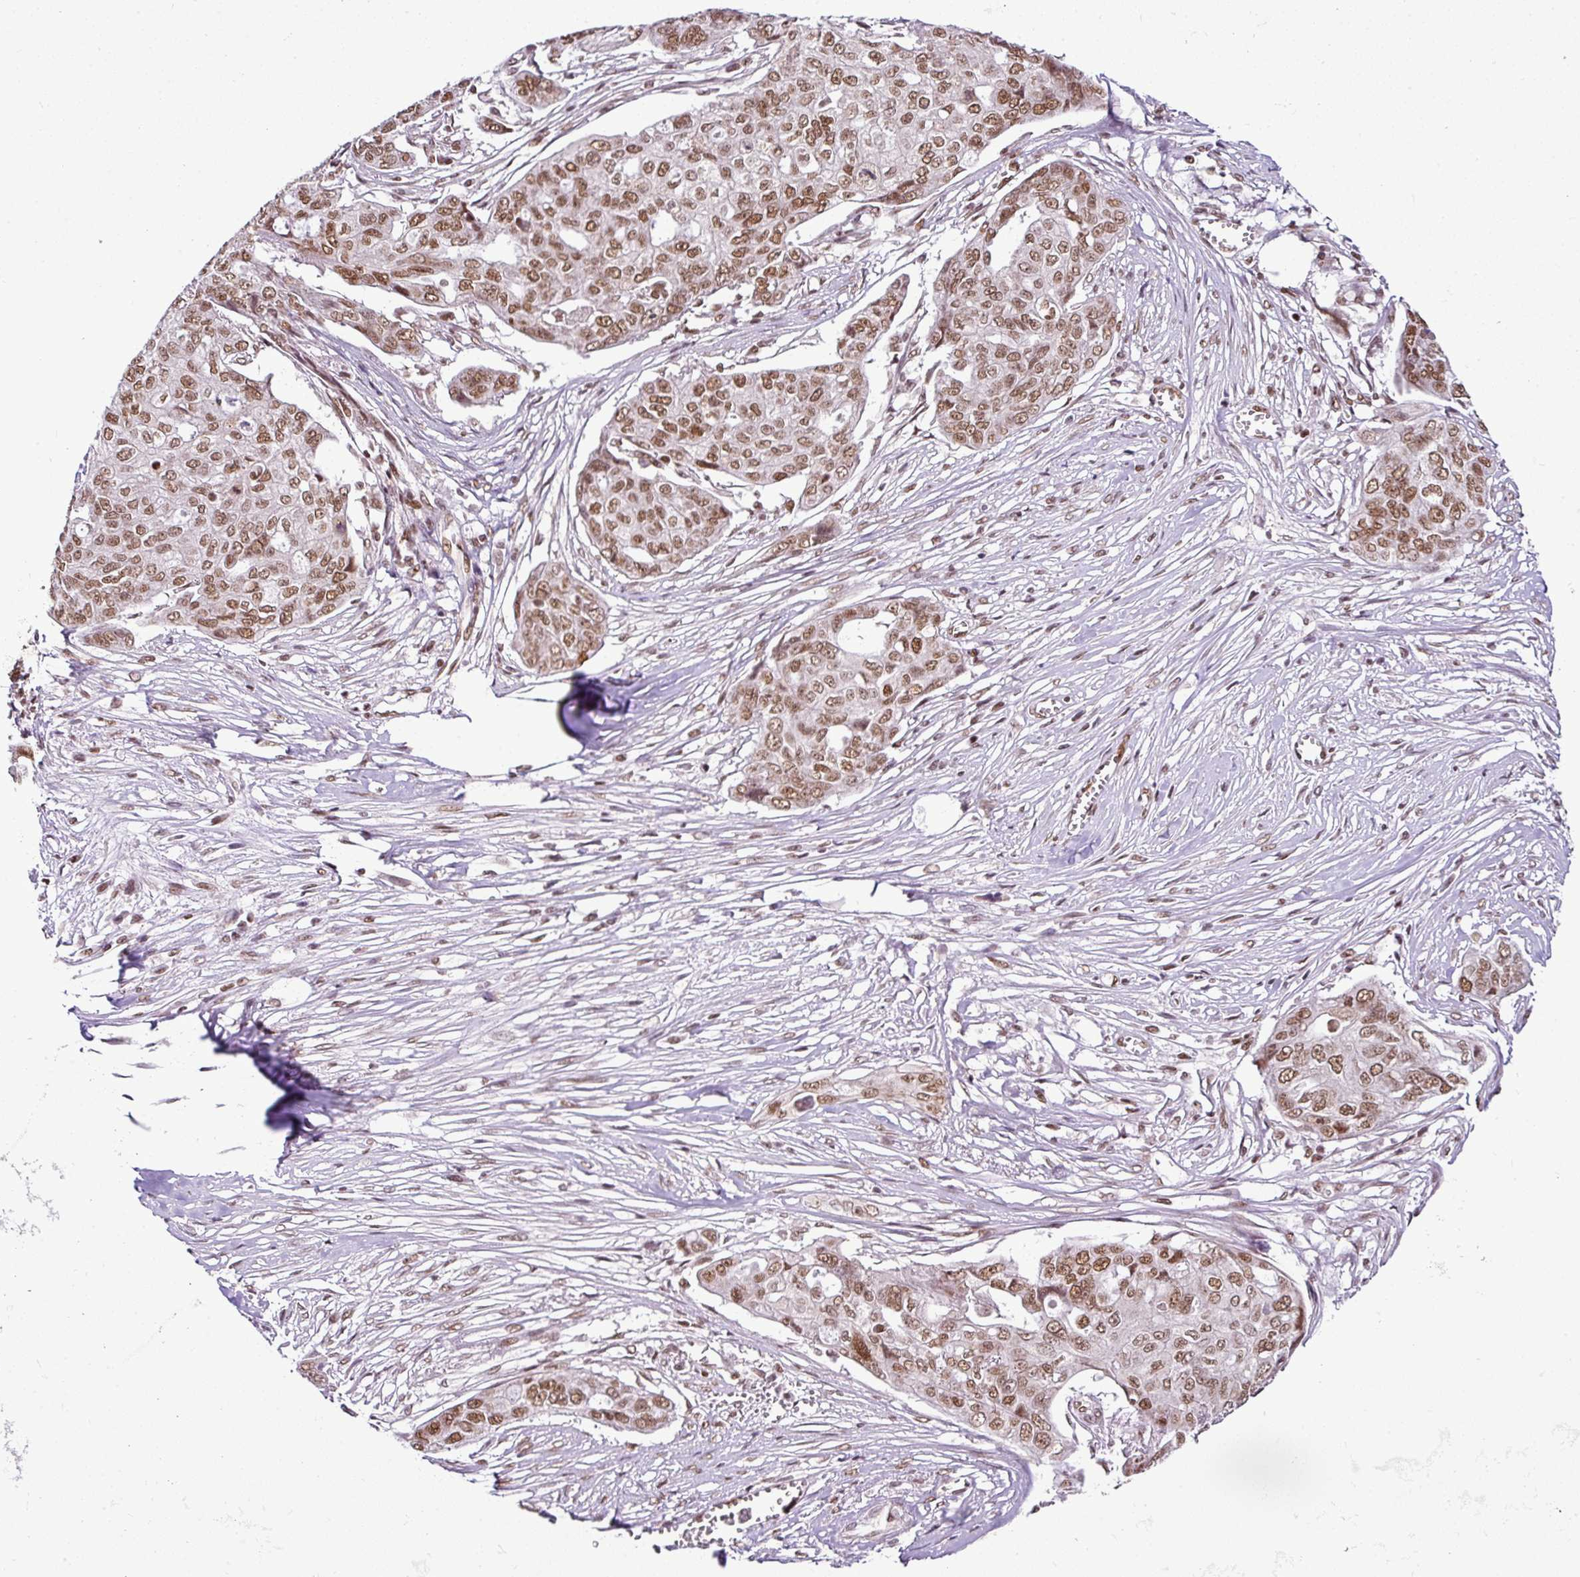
{"staining": {"intensity": "moderate", "quantity": ">75%", "location": "nuclear"}, "tissue": "ovarian cancer", "cell_type": "Tumor cells", "image_type": "cancer", "snomed": [{"axis": "morphology", "description": "Carcinoma, endometroid"}, {"axis": "topography", "description": "Ovary"}], "caption": "Immunohistochemistry (IHC) (DAB) staining of human ovarian cancer (endometroid carcinoma) displays moderate nuclear protein staining in about >75% of tumor cells.", "gene": "PGAP4", "patient": {"sex": "female", "age": 70}}